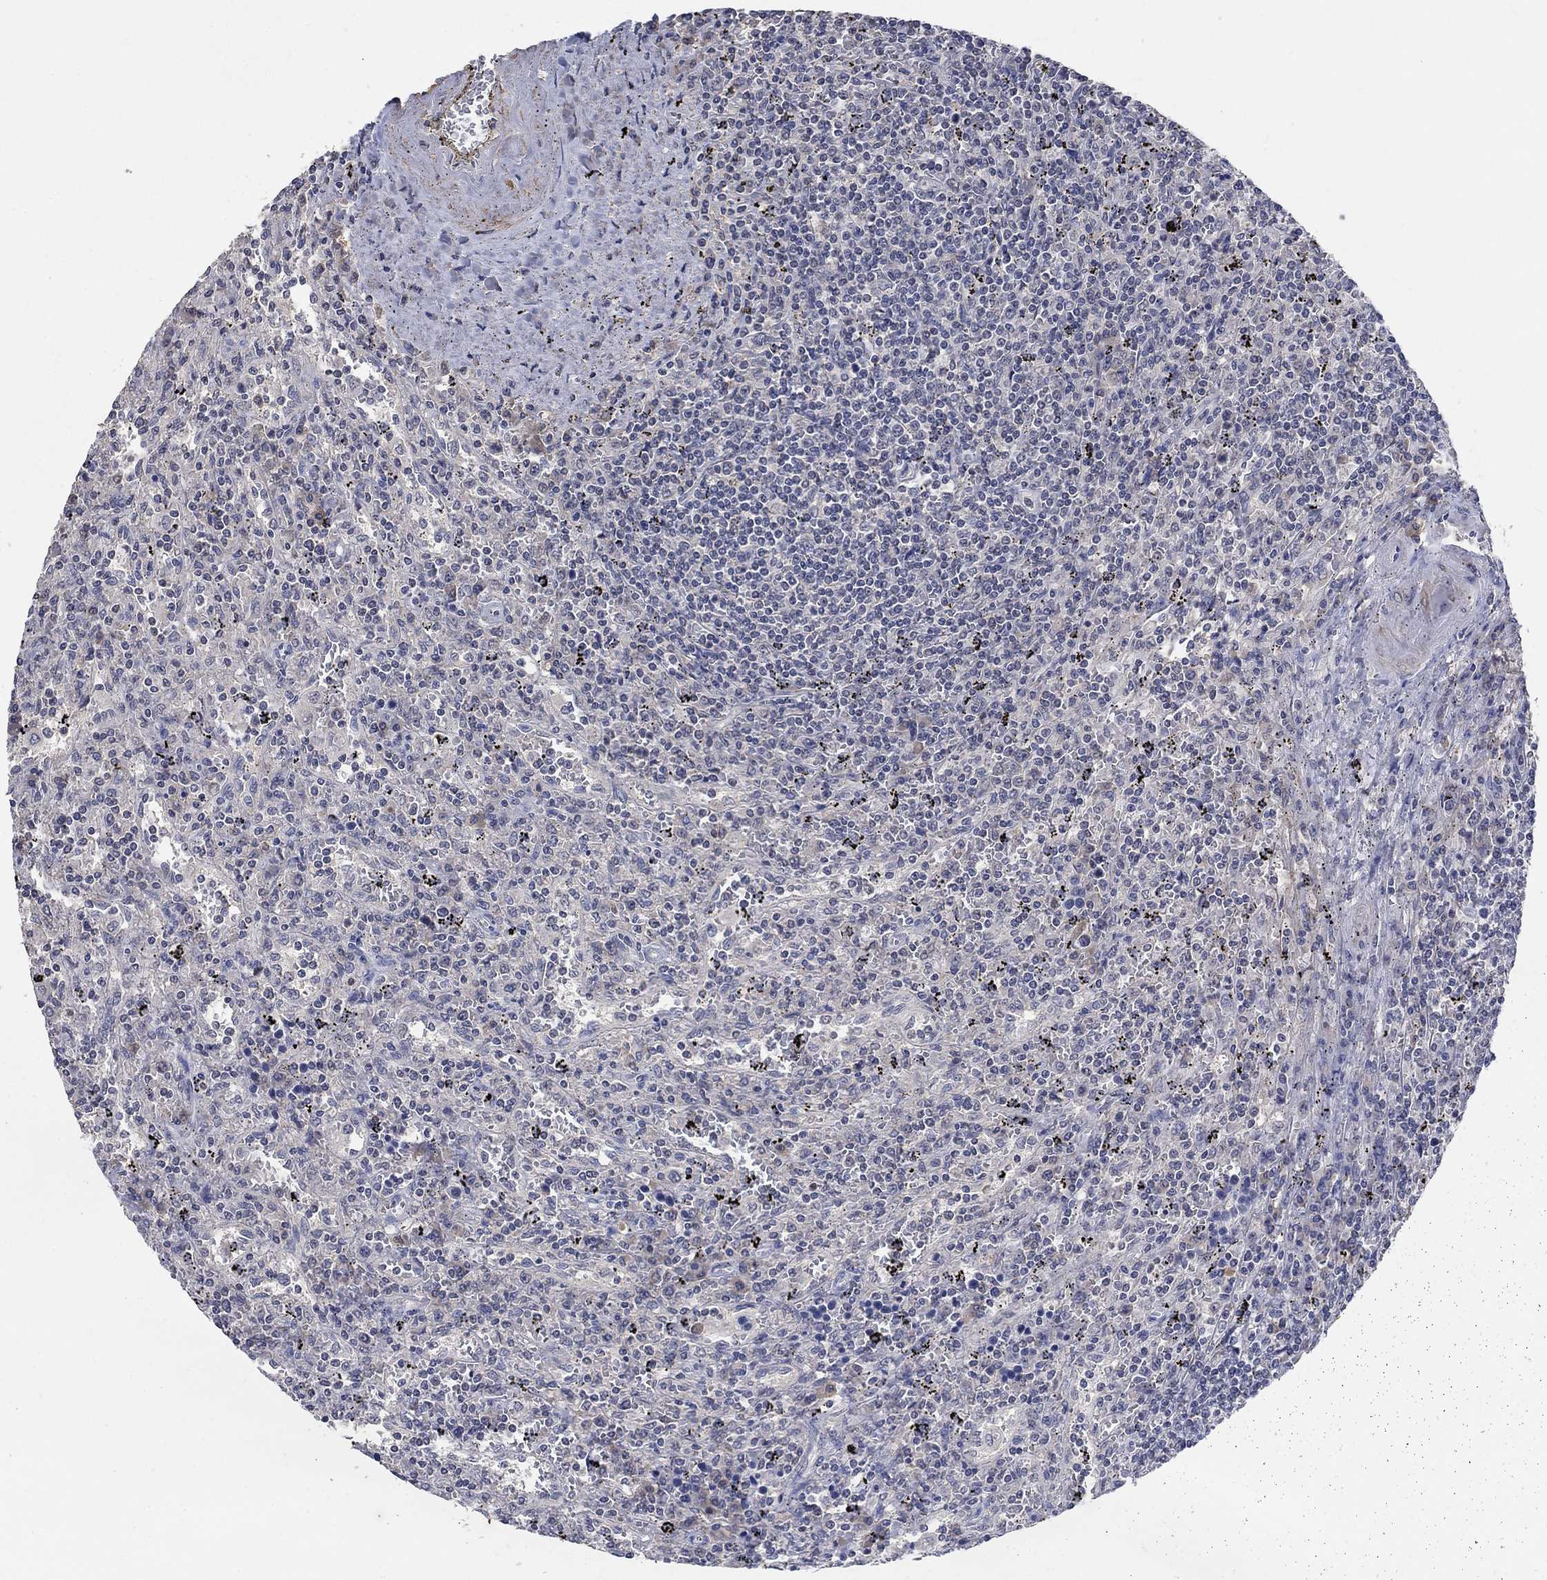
{"staining": {"intensity": "negative", "quantity": "none", "location": "none"}, "tissue": "lymphoma", "cell_type": "Tumor cells", "image_type": "cancer", "snomed": [{"axis": "morphology", "description": "Malignant lymphoma, non-Hodgkin's type, Low grade"}, {"axis": "topography", "description": "Spleen"}], "caption": "Immunohistochemistry image of low-grade malignant lymphoma, non-Hodgkin's type stained for a protein (brown), which shows no expression in tumor cells.", "gene": "ZBTB18", "patient": {"sex": "male", "age": 62}}